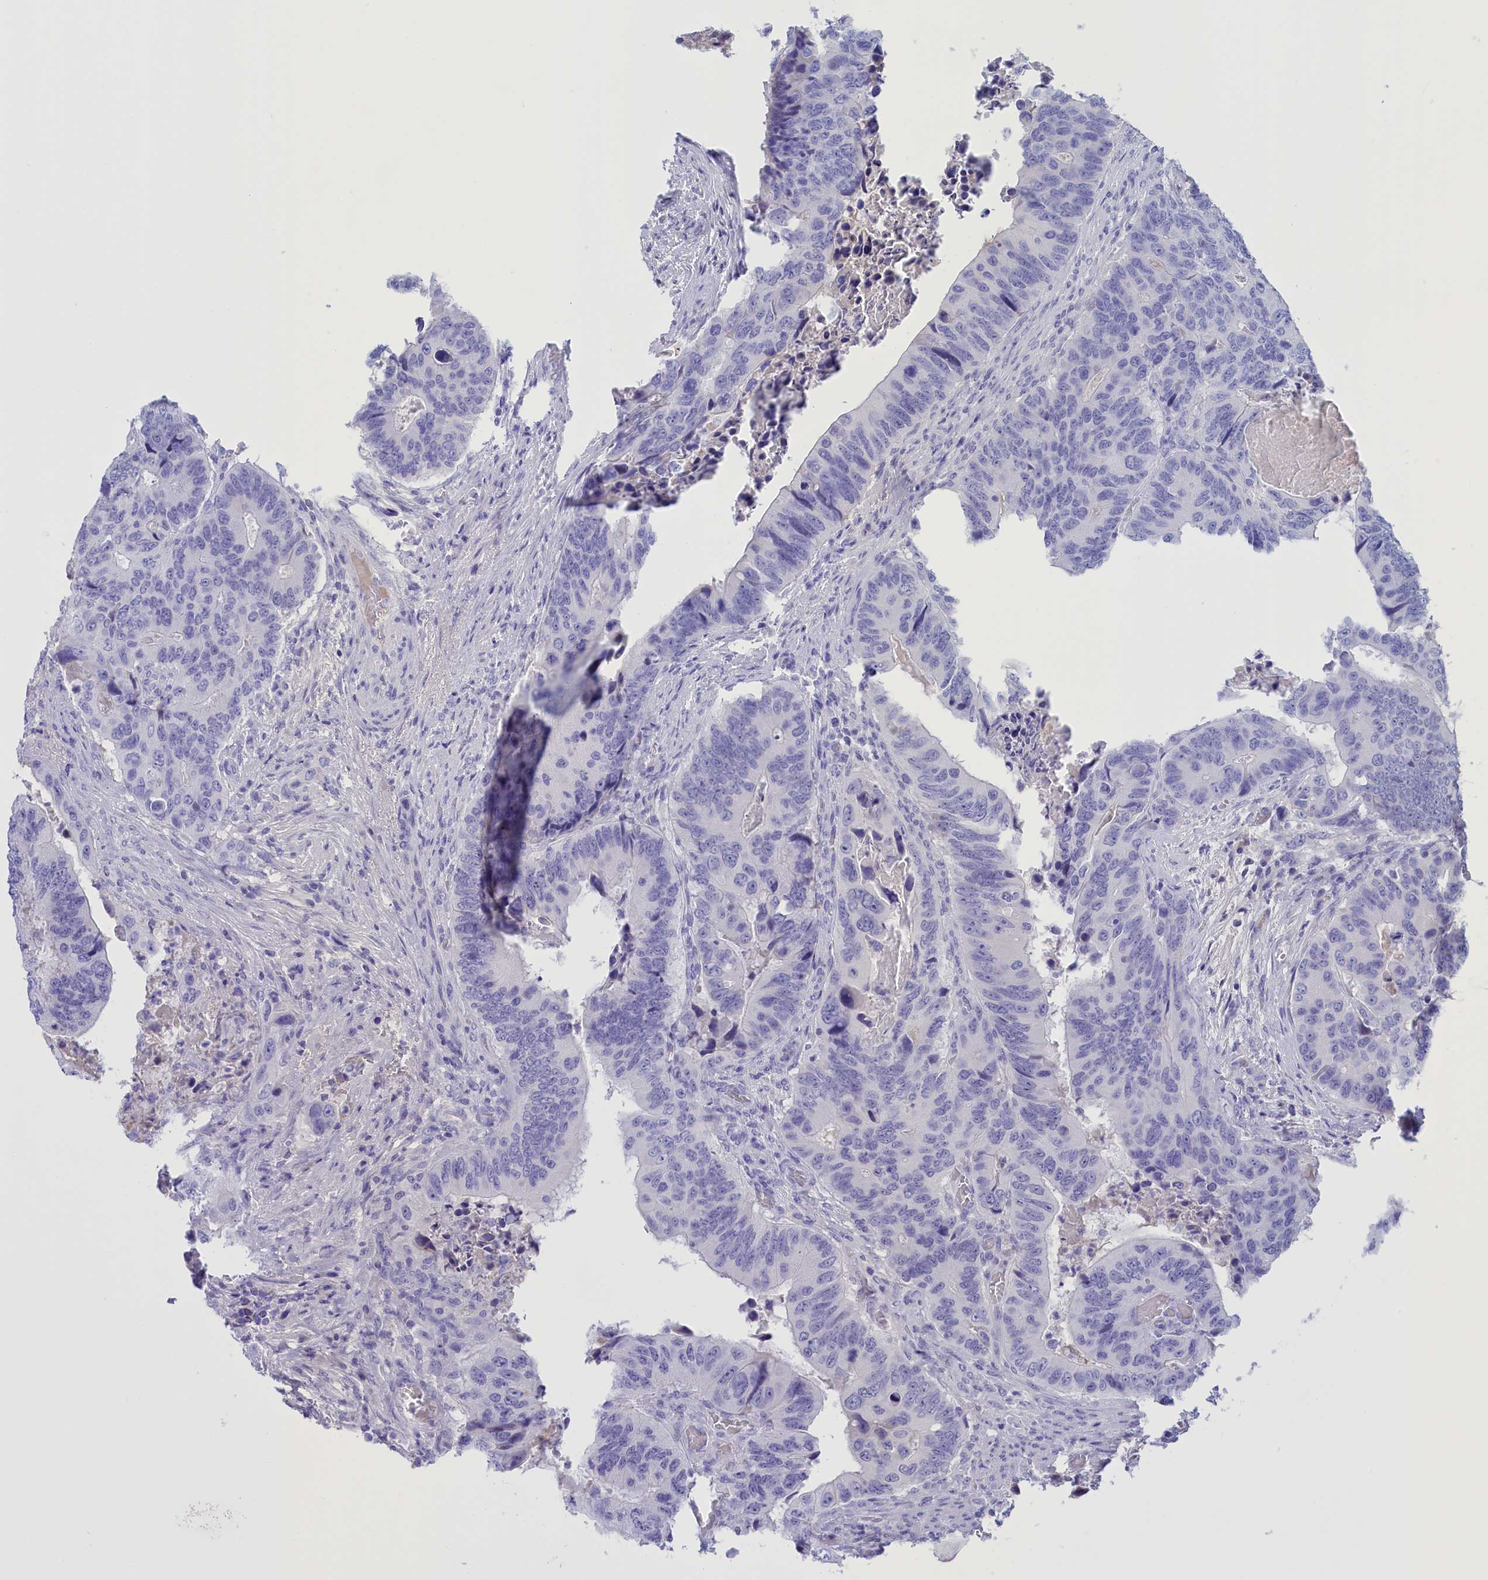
{"staining": {"intensity": "negative", "quantity": "none", "location": "none"}, "tissue": "colorectal cancer", "cell_type": "Tumor cells", "image_type": "cancer", "snomed": [{"axis": "morphology", "description": "Adenocarcinoma, NOS"}, {"axis": "topography", "description": "Colon"}], "caption": "A histopathology image of colorectal adenocarcinoma stained for a protein displays no brown staining in tumor cells.", "gene": "PROK2", "patient": {"sex": "male", "age": 84}}